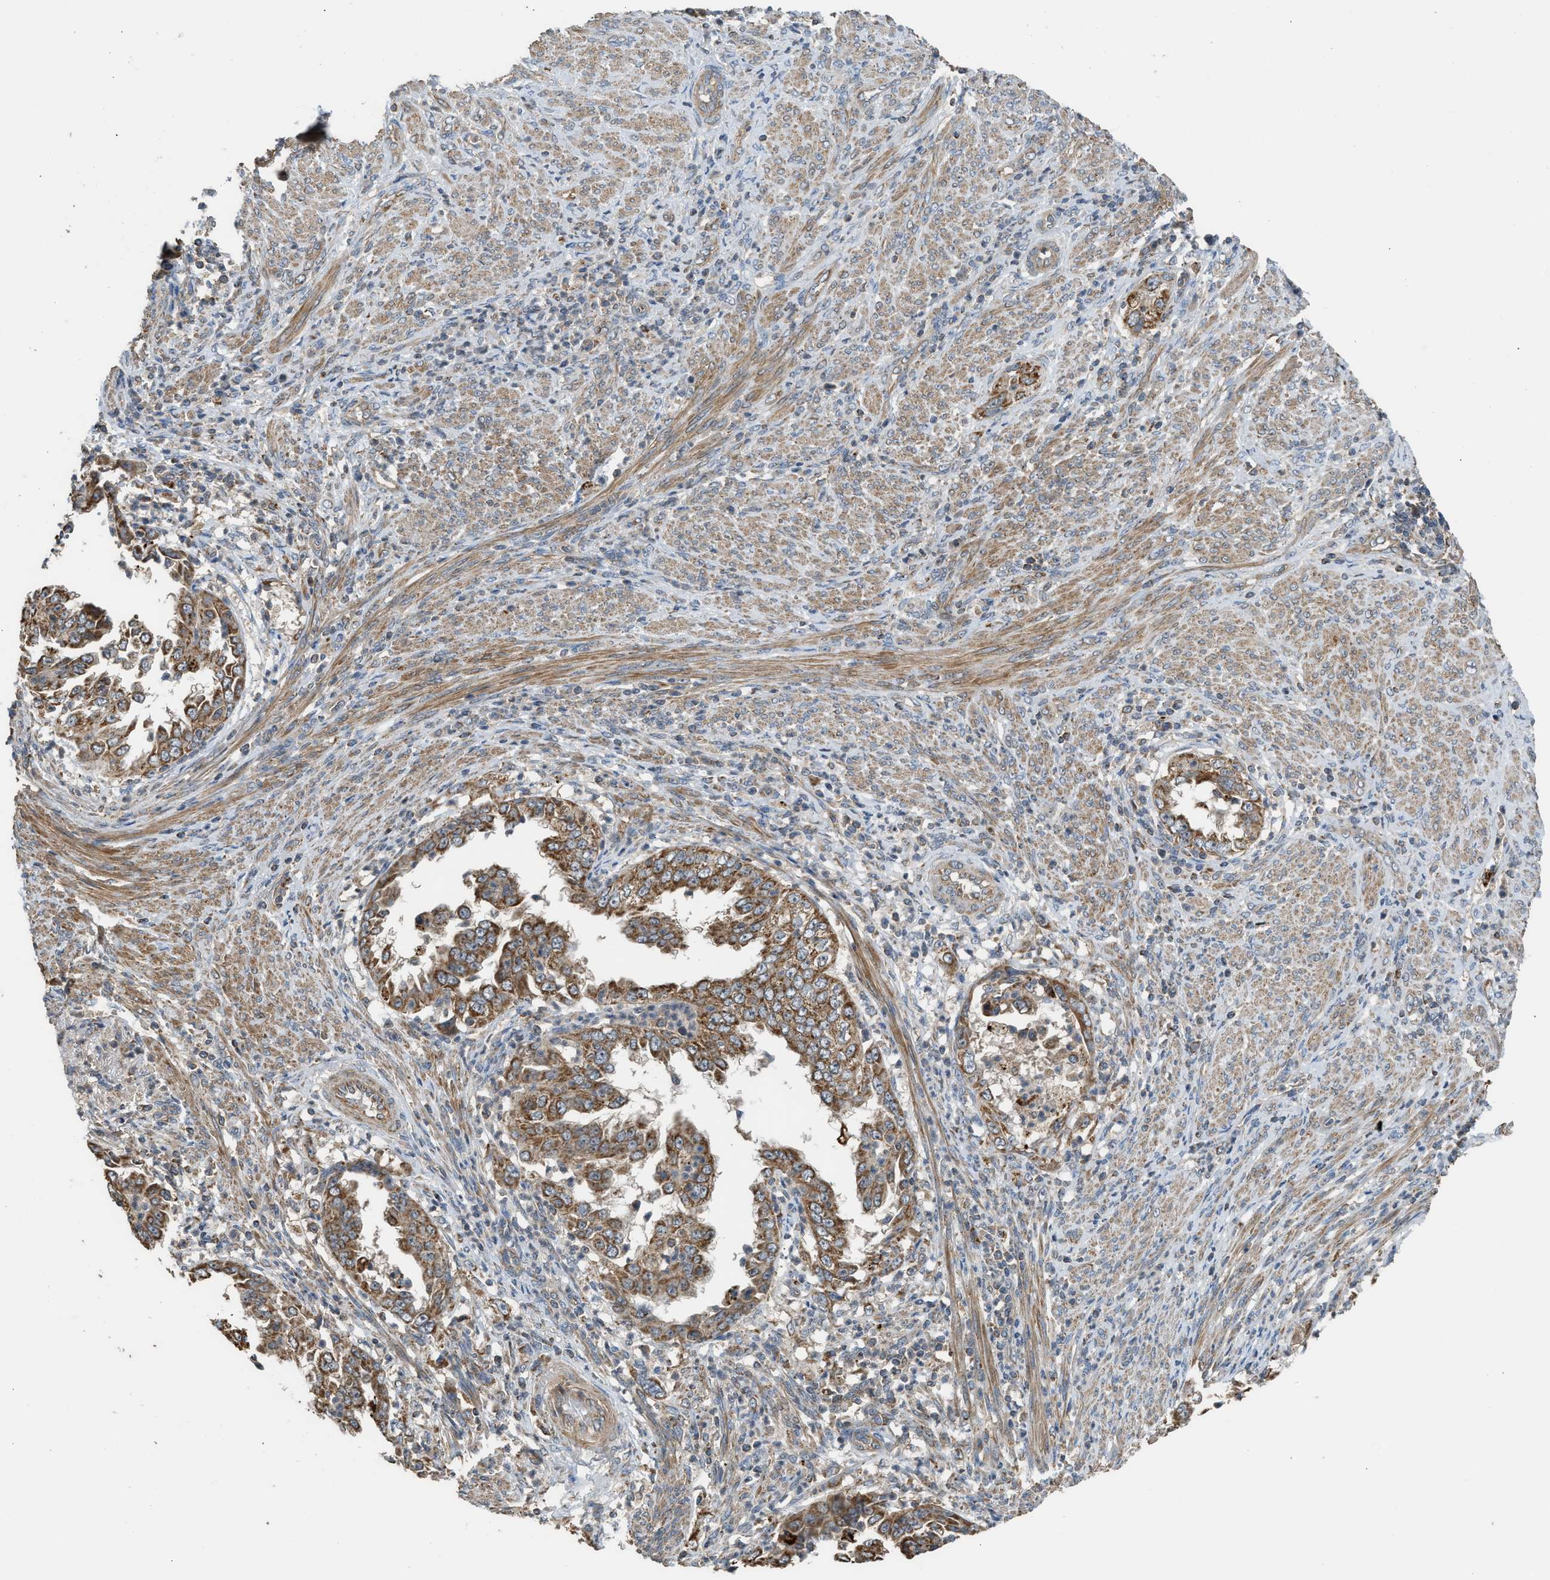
{"staining": {"intensity": "strong", "quantity": ">75%", "location": "cytoplasmic/membranous"}, "tissue": "endometrial cancer", "cell_type": "Tumor cells", "image_type": "cancer", "snomed": [{"axis": "morphology", "description": "Adenocarcinoma, NOS"}, {"axis": "topography", "description": "Endometrium"}], "caption": "Adenocarcinoma (endometrial) stained with IHC exhibits strong cytoplasmic/membranous positivity in approximately >75% of tumor cells.", "gene": "STARD3", "patient": {"sex": "female", "age": 85}}